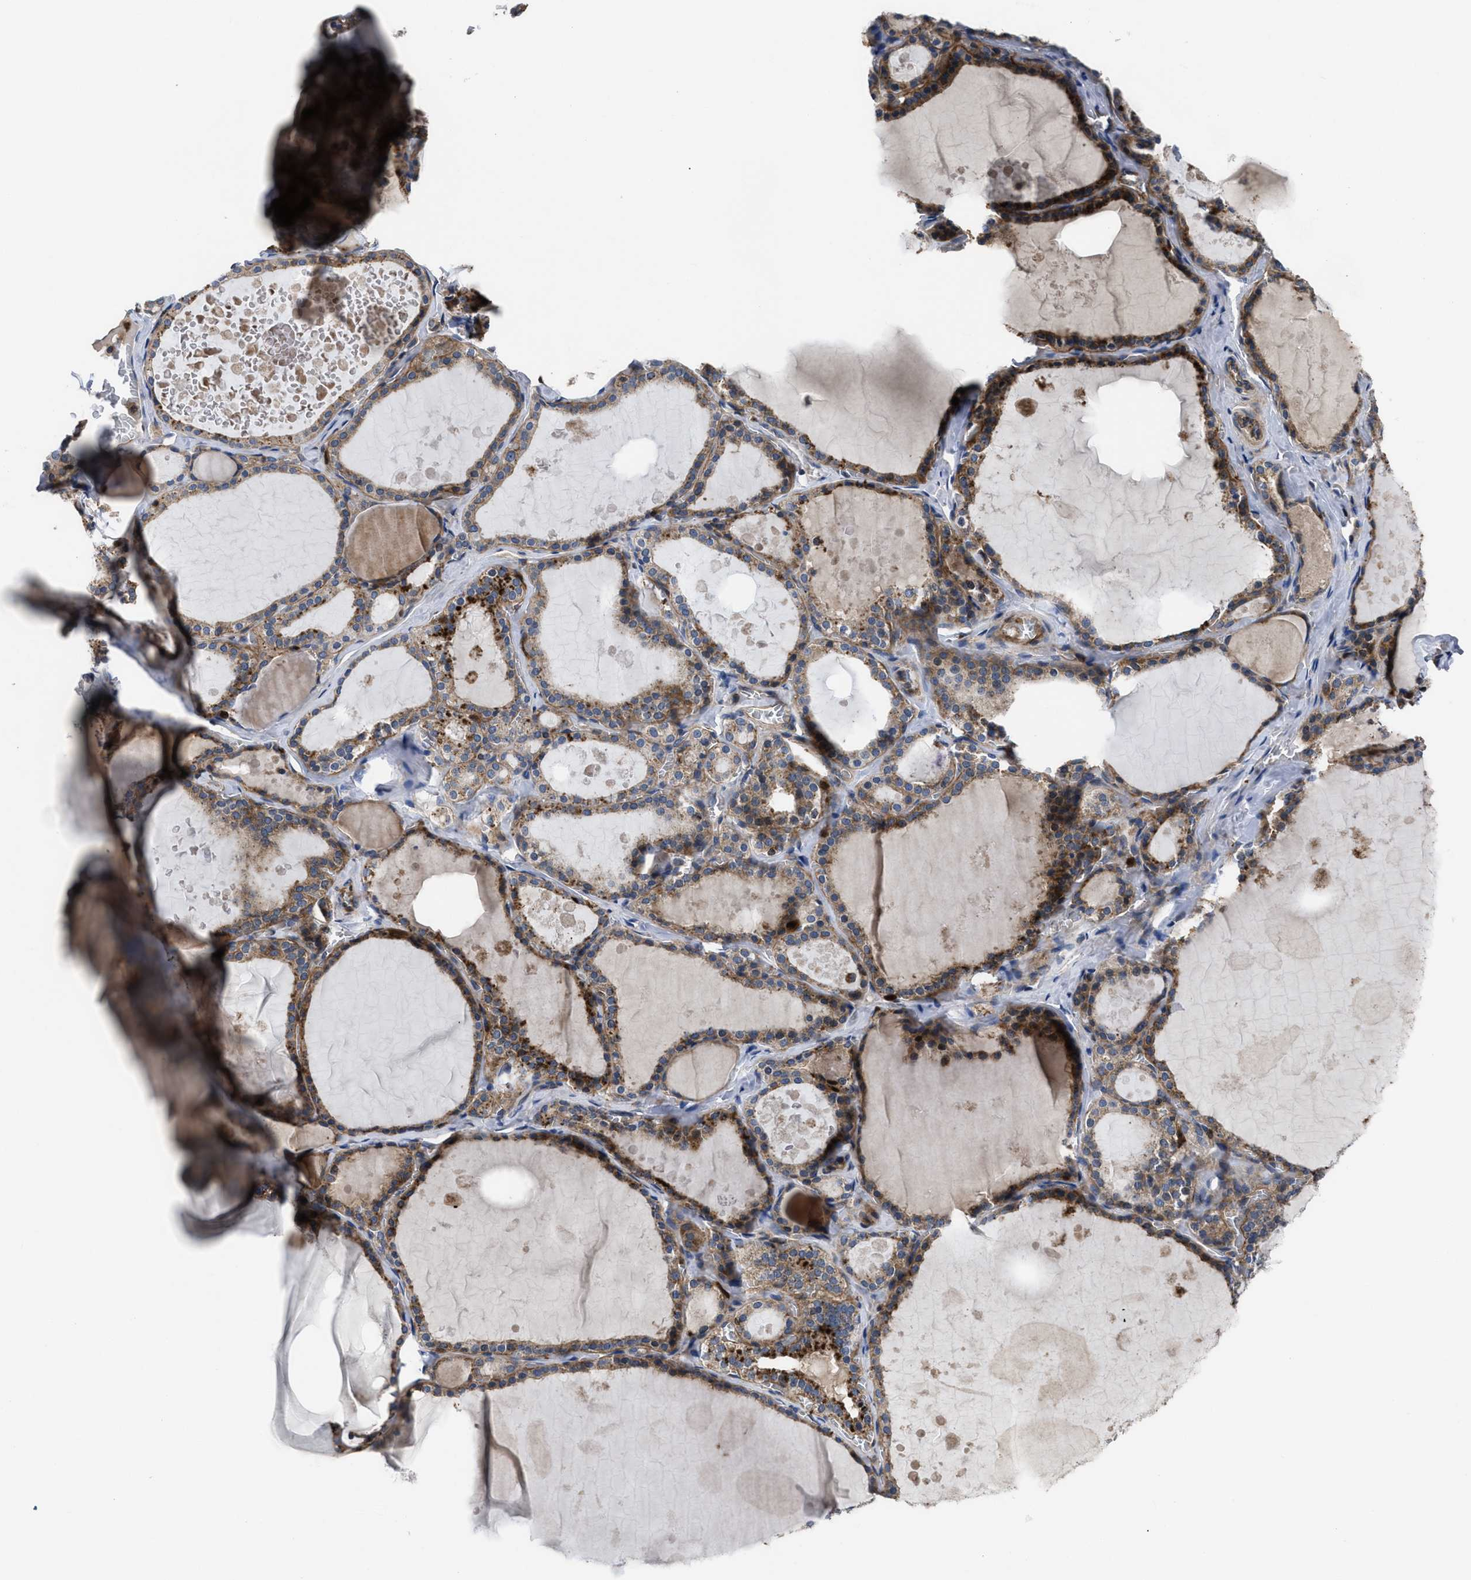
{"staining": {"intensity": "moderate", "quantity": ">75%", "location": "cytoplasmic/membranous"}, "tissue": "thyroid gland", "cell_type": "Glandular cells", "image_type": "normal", "snomed": [{"axis": "morphology", "description": "Normal tissue, NOS"}, {"axis": "topography", "description": "Thyroid gland"}], "caption": "Brown immunohistochemical staining in normal thyroid gland displays moderate cytoplasmic/membranous expression in approximately >75% of glandular cells. The protein of interest is stained brown, and the nuclei are stained in blue (DAB (3,3'-diaminobenzidine) IHC with brightfield microscopy, high magnification).", "gene": "YBEY", "patient": {"sex": "male", "age": 56}}